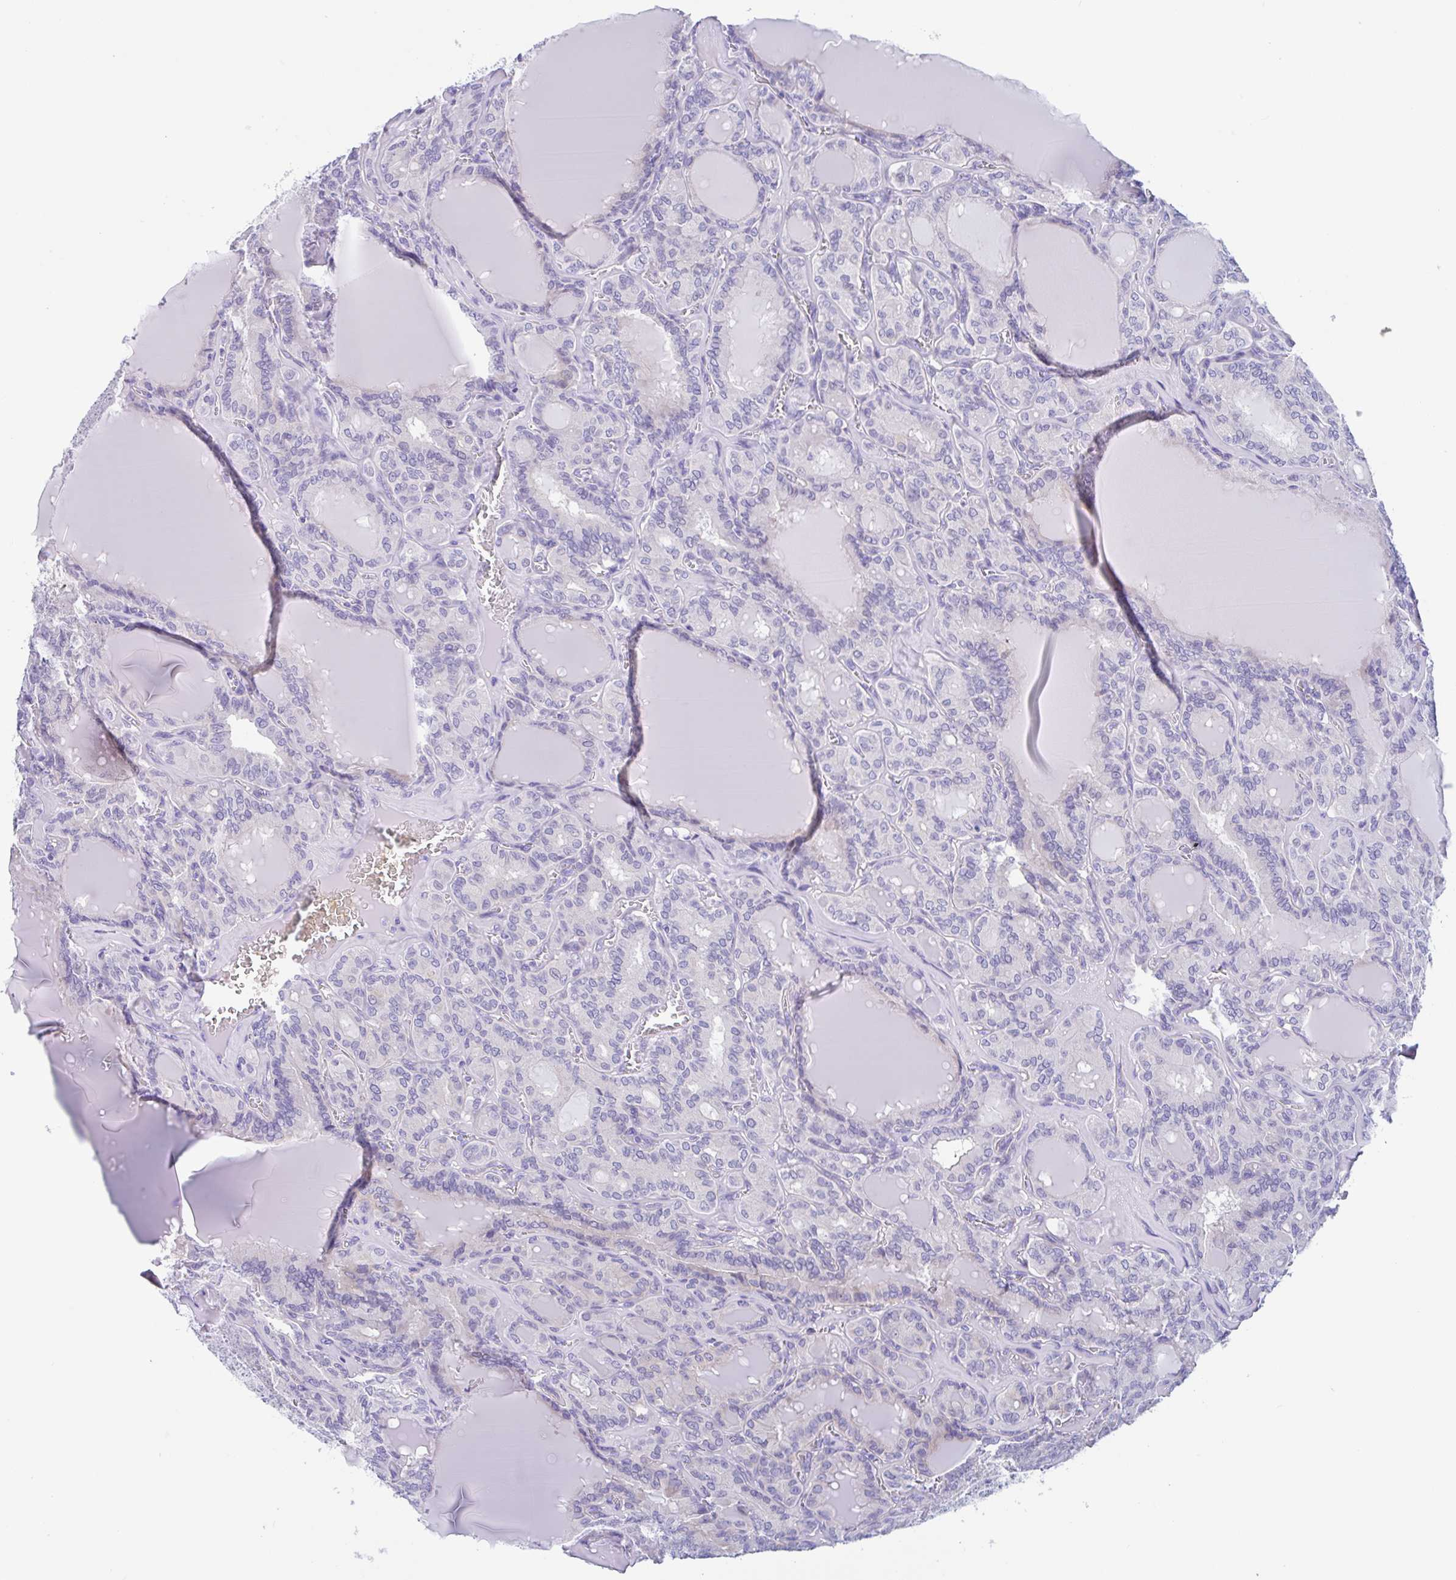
{"staining": {"intensity": "negative", "quantity": "none", "location": "none"}, "tissue": "thyroid cancer", "cell_type": "Tumor cells", "image_type": "cancer", "snomed": [{"axis": "morphology", "description": "Papillary adenocarcinoma, NOS"}, {"axis": "topography", "description": "Thyroid gland"}], "caption": "There is no significant staining in tumor cells of thyroid cancer.", "gene": "OR6N2", "patient": {"sex": "male", "age": 87}}